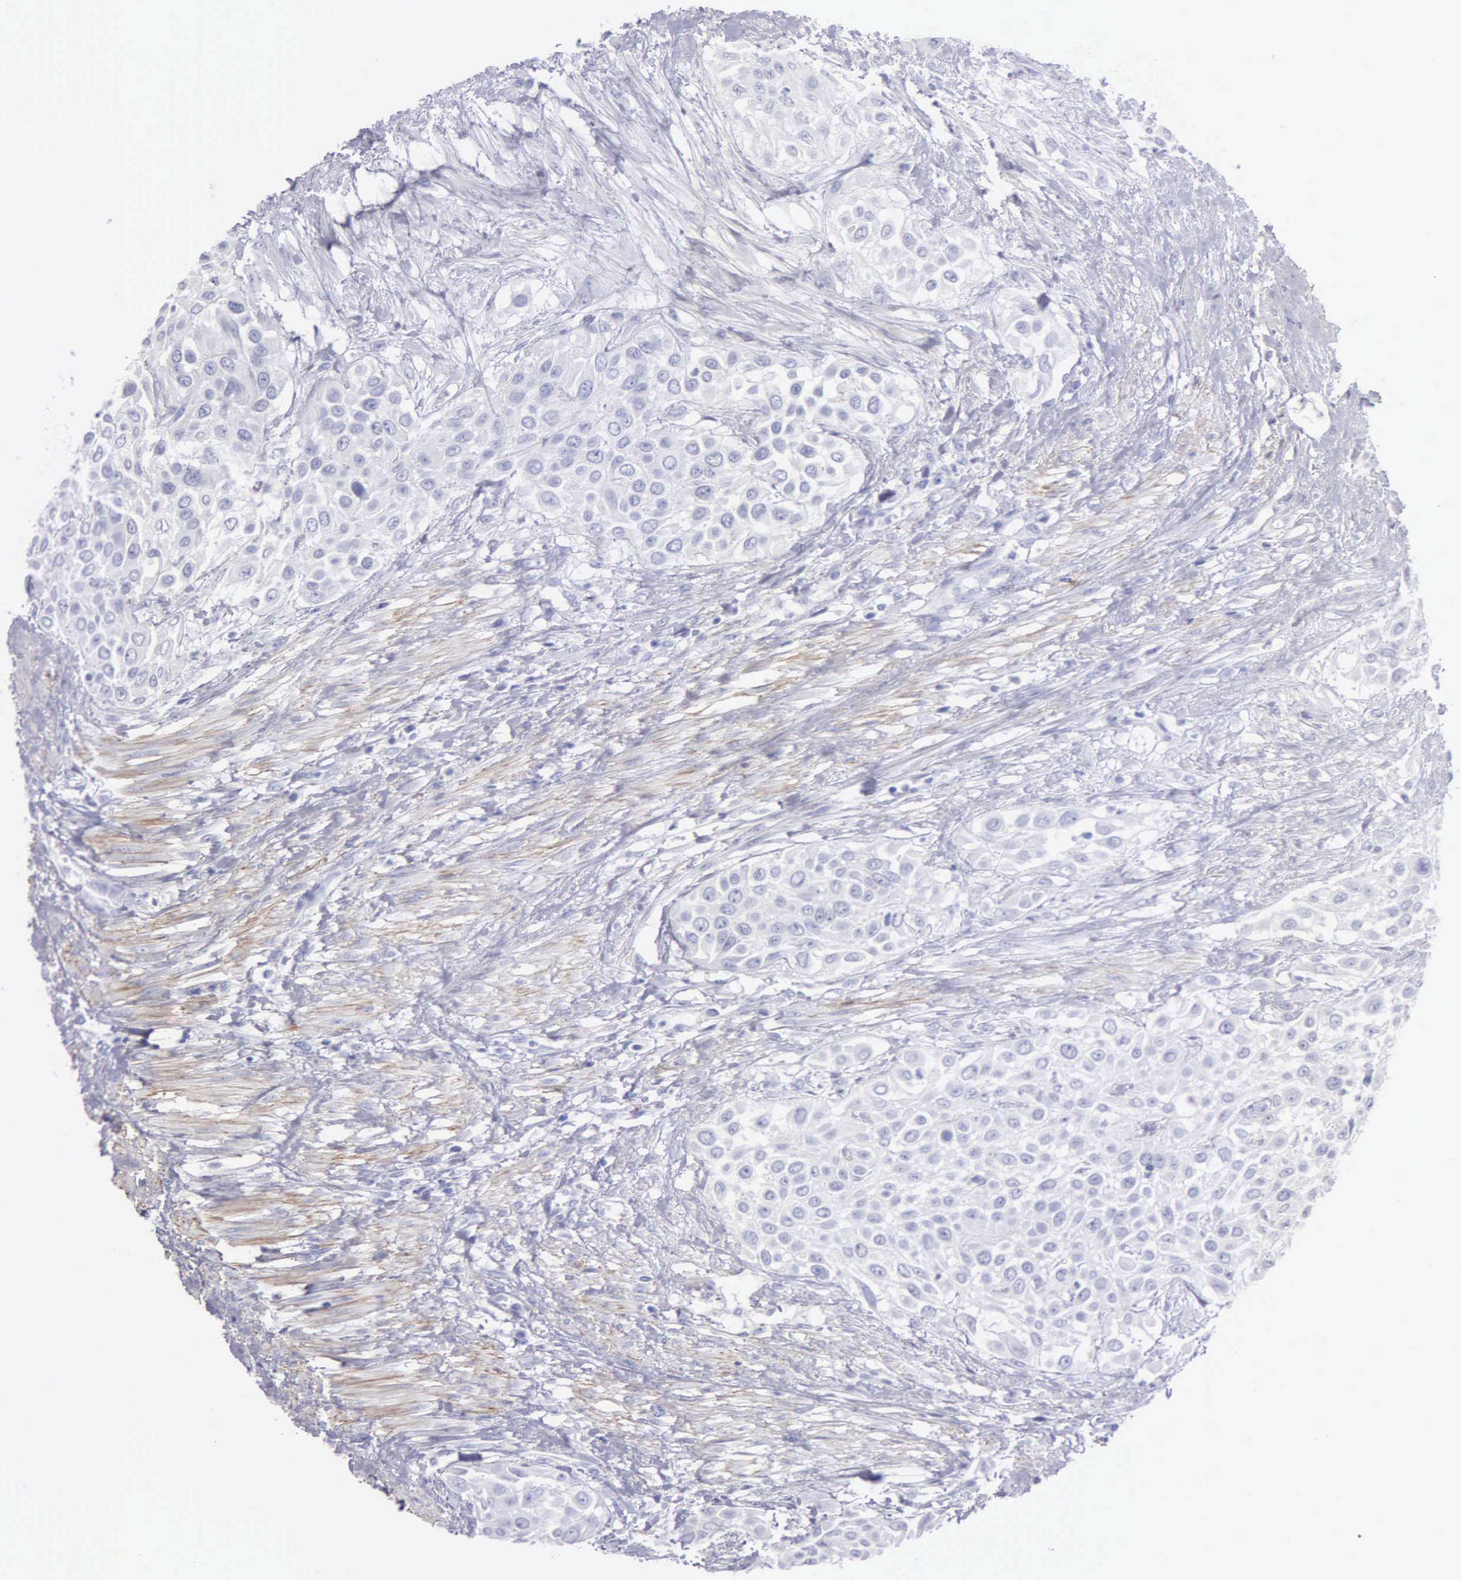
{"staining": {"intensity": "negative", "quantity": "none", "location": "none"}, "tissue": "urothelial cancer", "cell_type": "Tumor cells", "image_type": "cancer", "snomed": [{"axis": "morphology", "description": "Urothelial carcinoma, High grade"}, {"axis": "topography", "description": "Urinary bladder"}], "caption": "Immunohistochemical staining of high-grade urothelial carcinoma reveals no significant staining in tumor cells.", "gene": "FBLN5", "patient": {"sex": "male", "age": 57}}